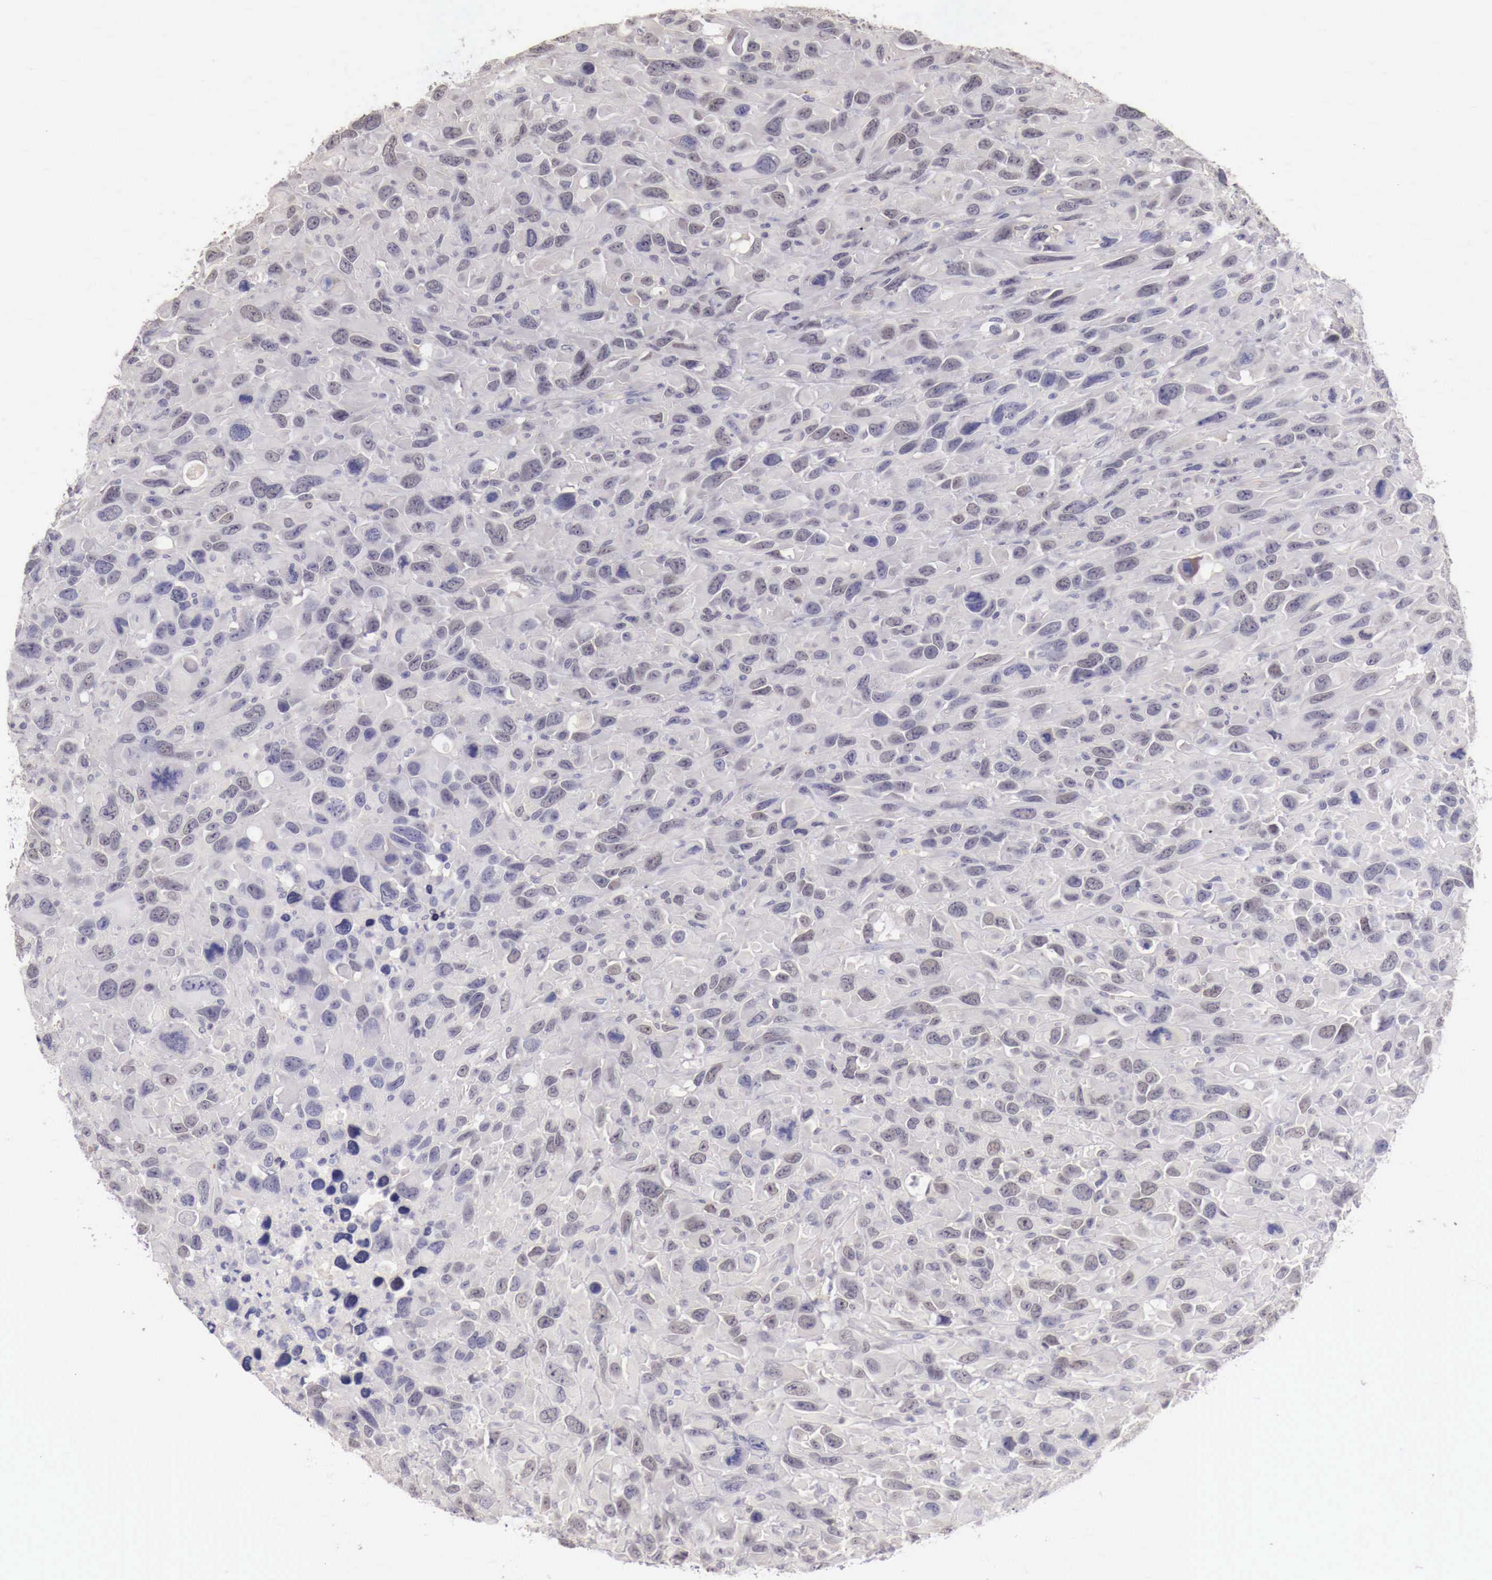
{"staining": {"intensity": "negative", "quantity": "none", "location": "none"}, "tissue": "renal cancer", "cell_type": "Tumor cells", "image_type": "cancer", "snomed": [{"axis": "morphology", "description": "Adenocarcinoma, NOS"}, {"axis": "topography", "description": "Kidney"}], "caption": "A micrograph of human adenocarcinoma (renal) is negative for staining in tumor cells.", "gene": "ENOX2", "patient": {"sex": "male", "age": 79}}